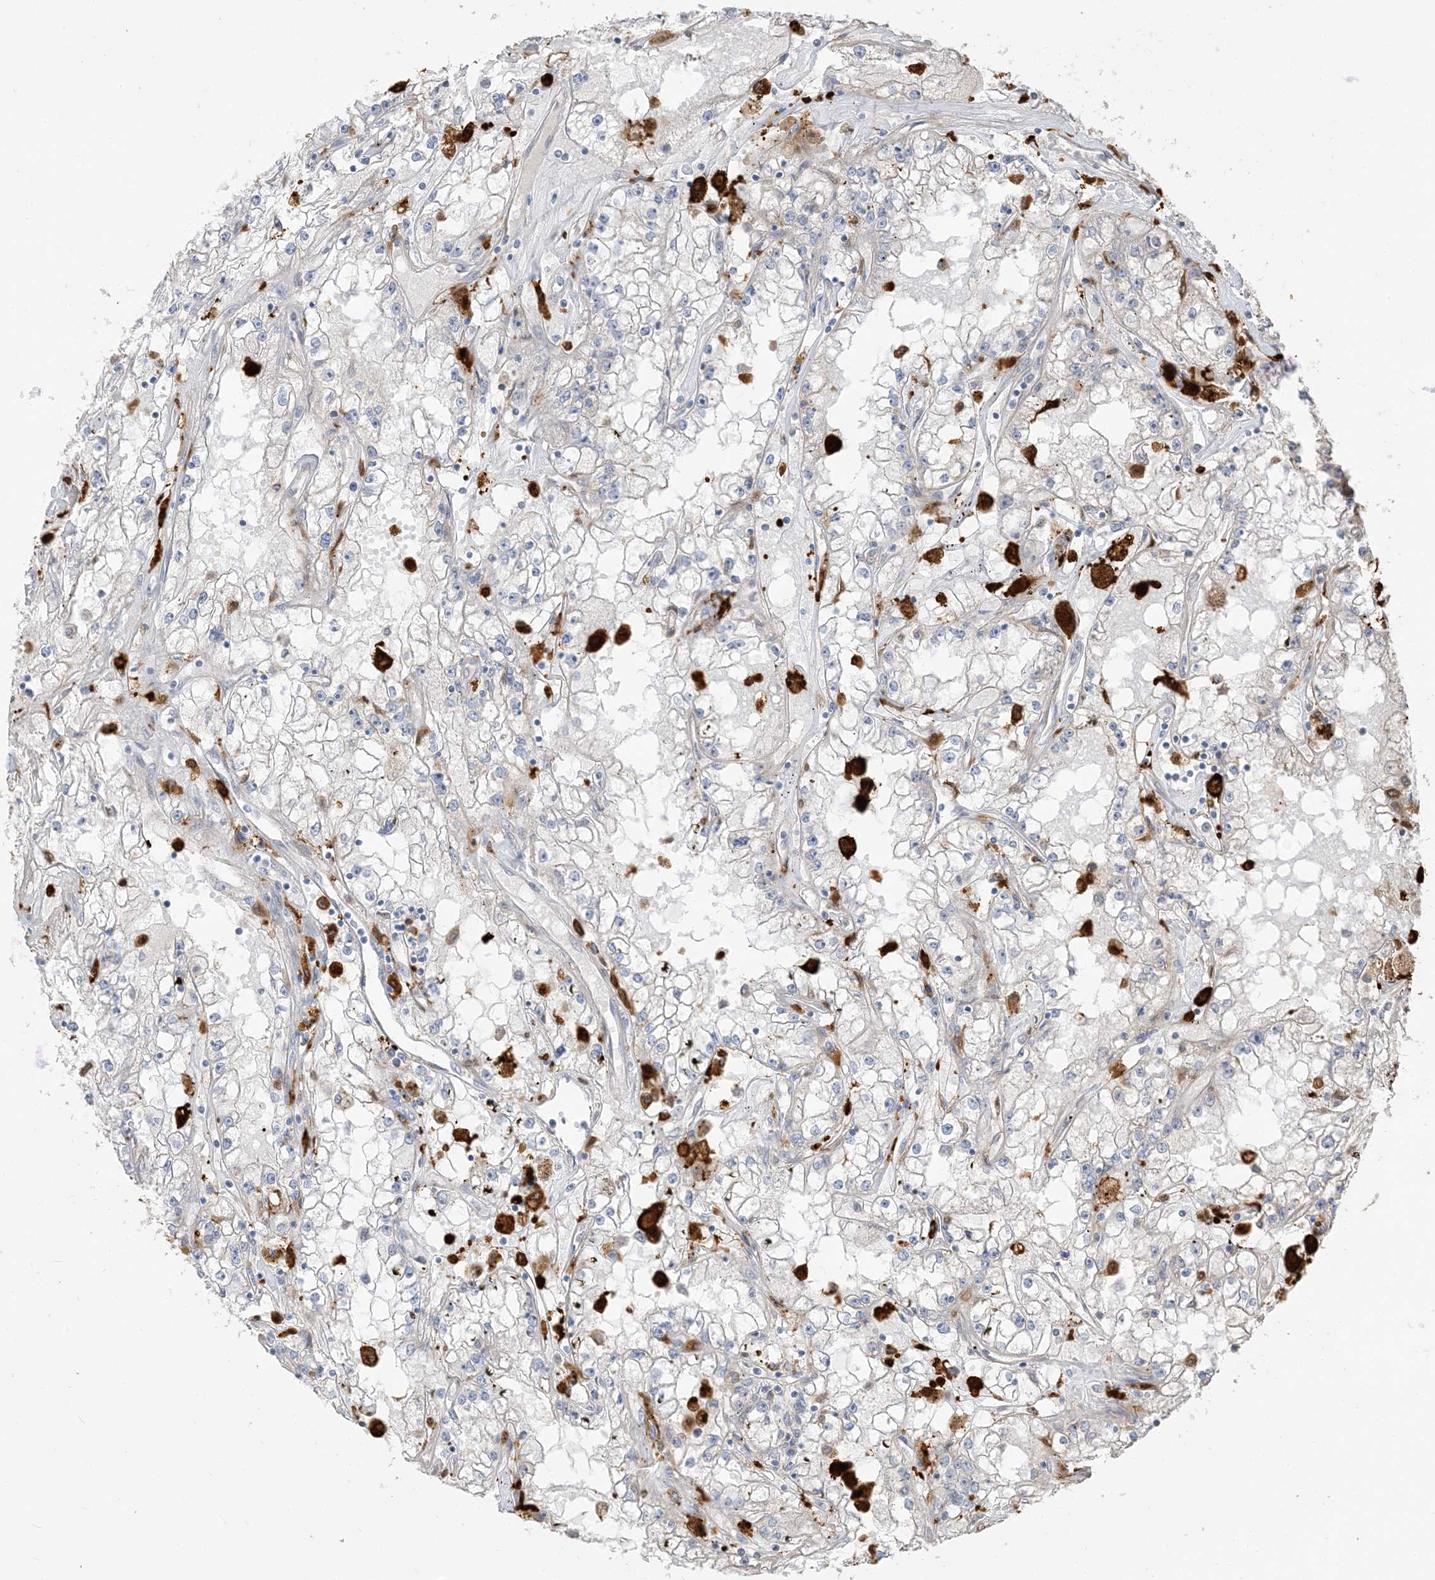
{"staining": {"intensity": "negative", "quantity": "none", "location": "none"}, "tissue": "renal cancer", "cell_type": "Tumor cells", "image_type": "cancer", "snomed": [{"axis": "morphology", "description": "Adenocarcinoma, NOS"}, {"axis": "topography", "description": "Kidney"}], "caption": "The micrograph shows no significant staining in tumor cells of adenocarcinoma (renal). Brightfield microscopy of immunohistochemistry stained with DAB (brown) and hematoxylin (blue), captured at high magnification.", "gene": "RNF175", "patient": {"sex": "male", "age": 56}}